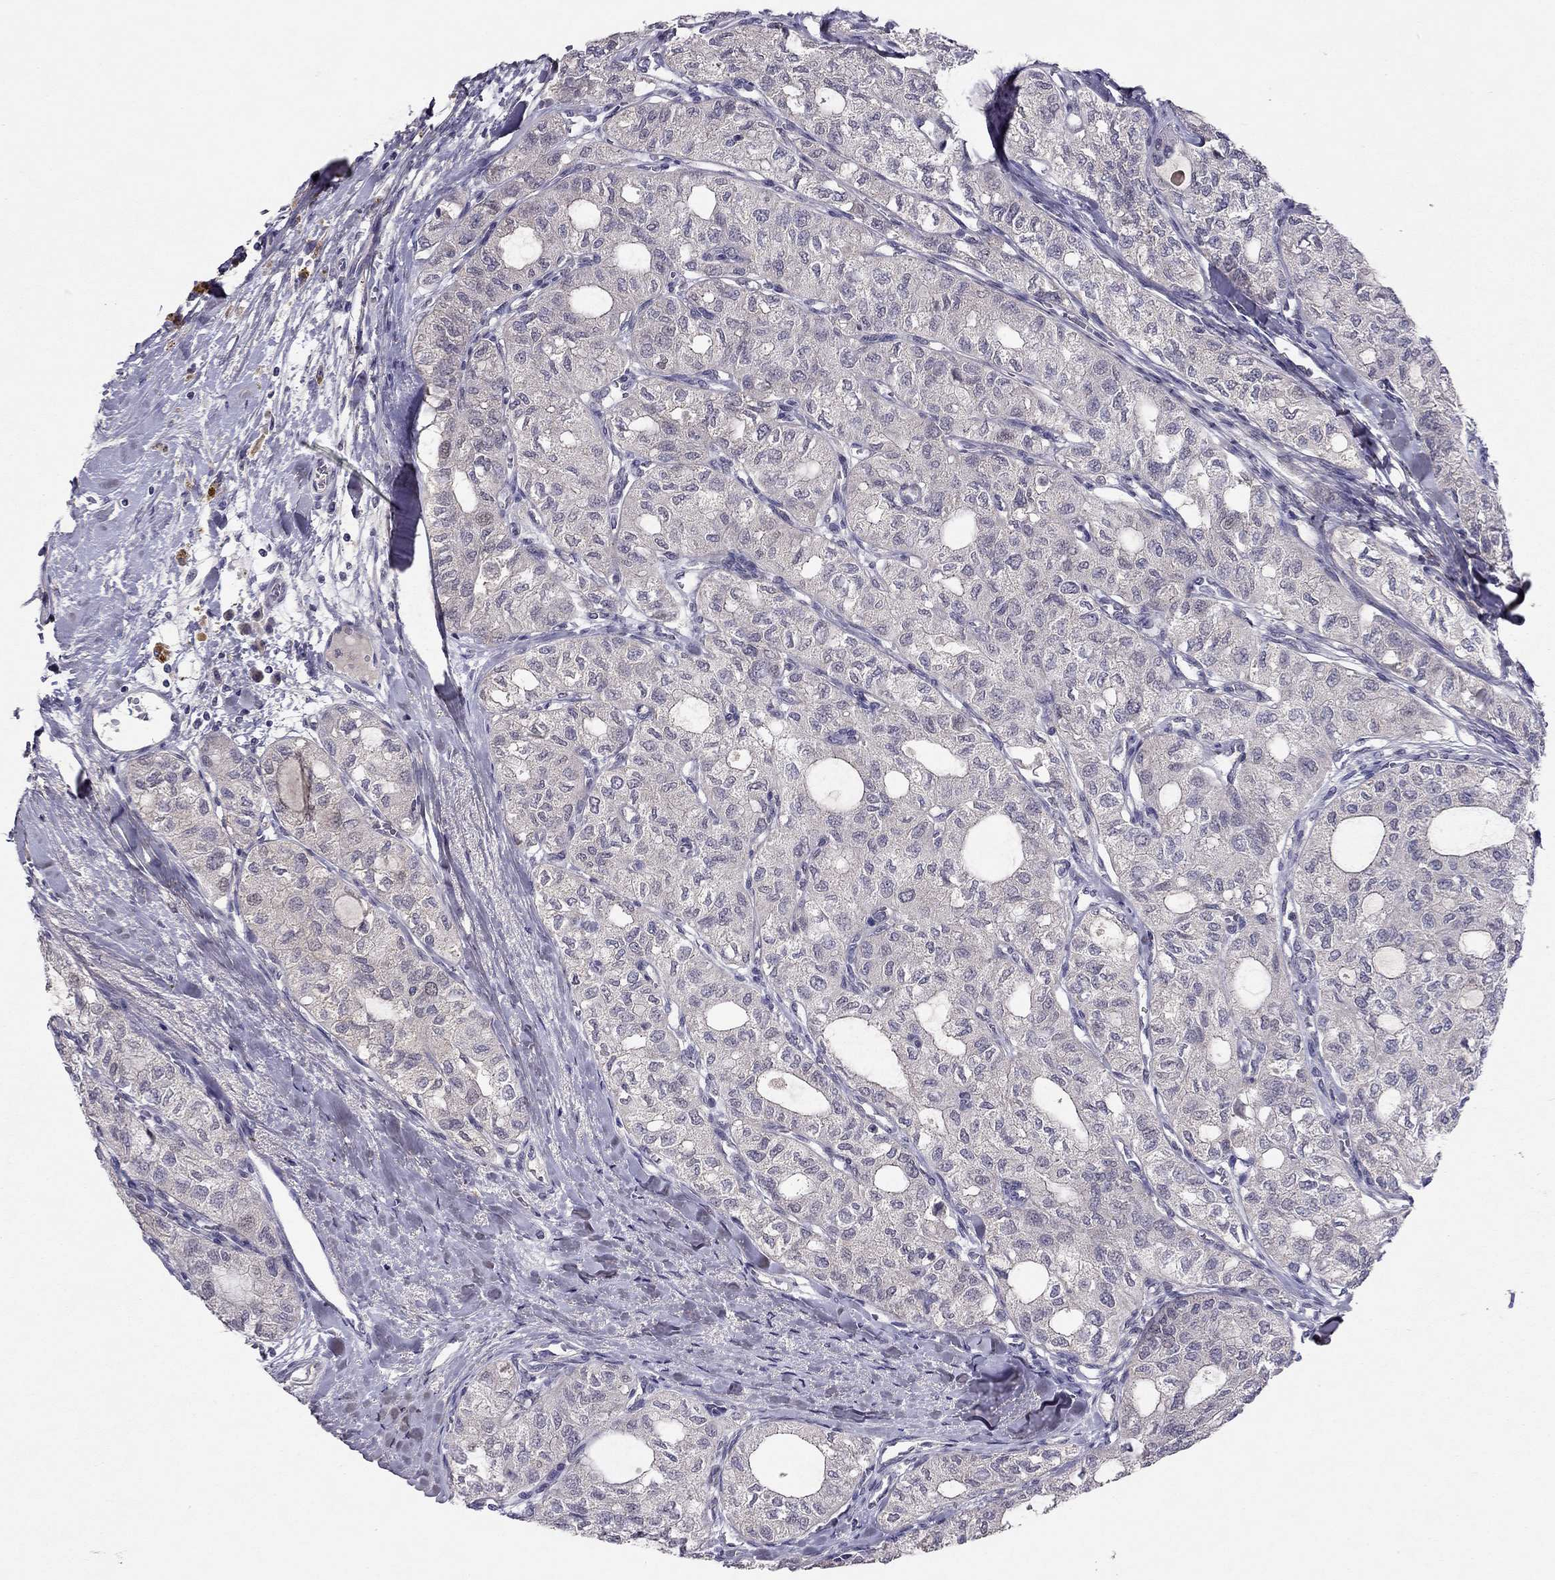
{"staining": {"intensity": "negative", "quantity": "none", "location": "none"}, "tissue": "thyroid cancer", "cell_type": "Tumor cells", "image_type": "cancer", "snomed": [{"axis": "morphology", "description": "Follicular adenoma carcinoma, NOS"}, {"axis": "topography", "description": "Thyroid gland"}], "caption": "There is no significant staining in tumor cells of thyroid follicular adenoma carcinoma.", "gene": "ESR2", "patient": {"sex": "male", "age": 75}}